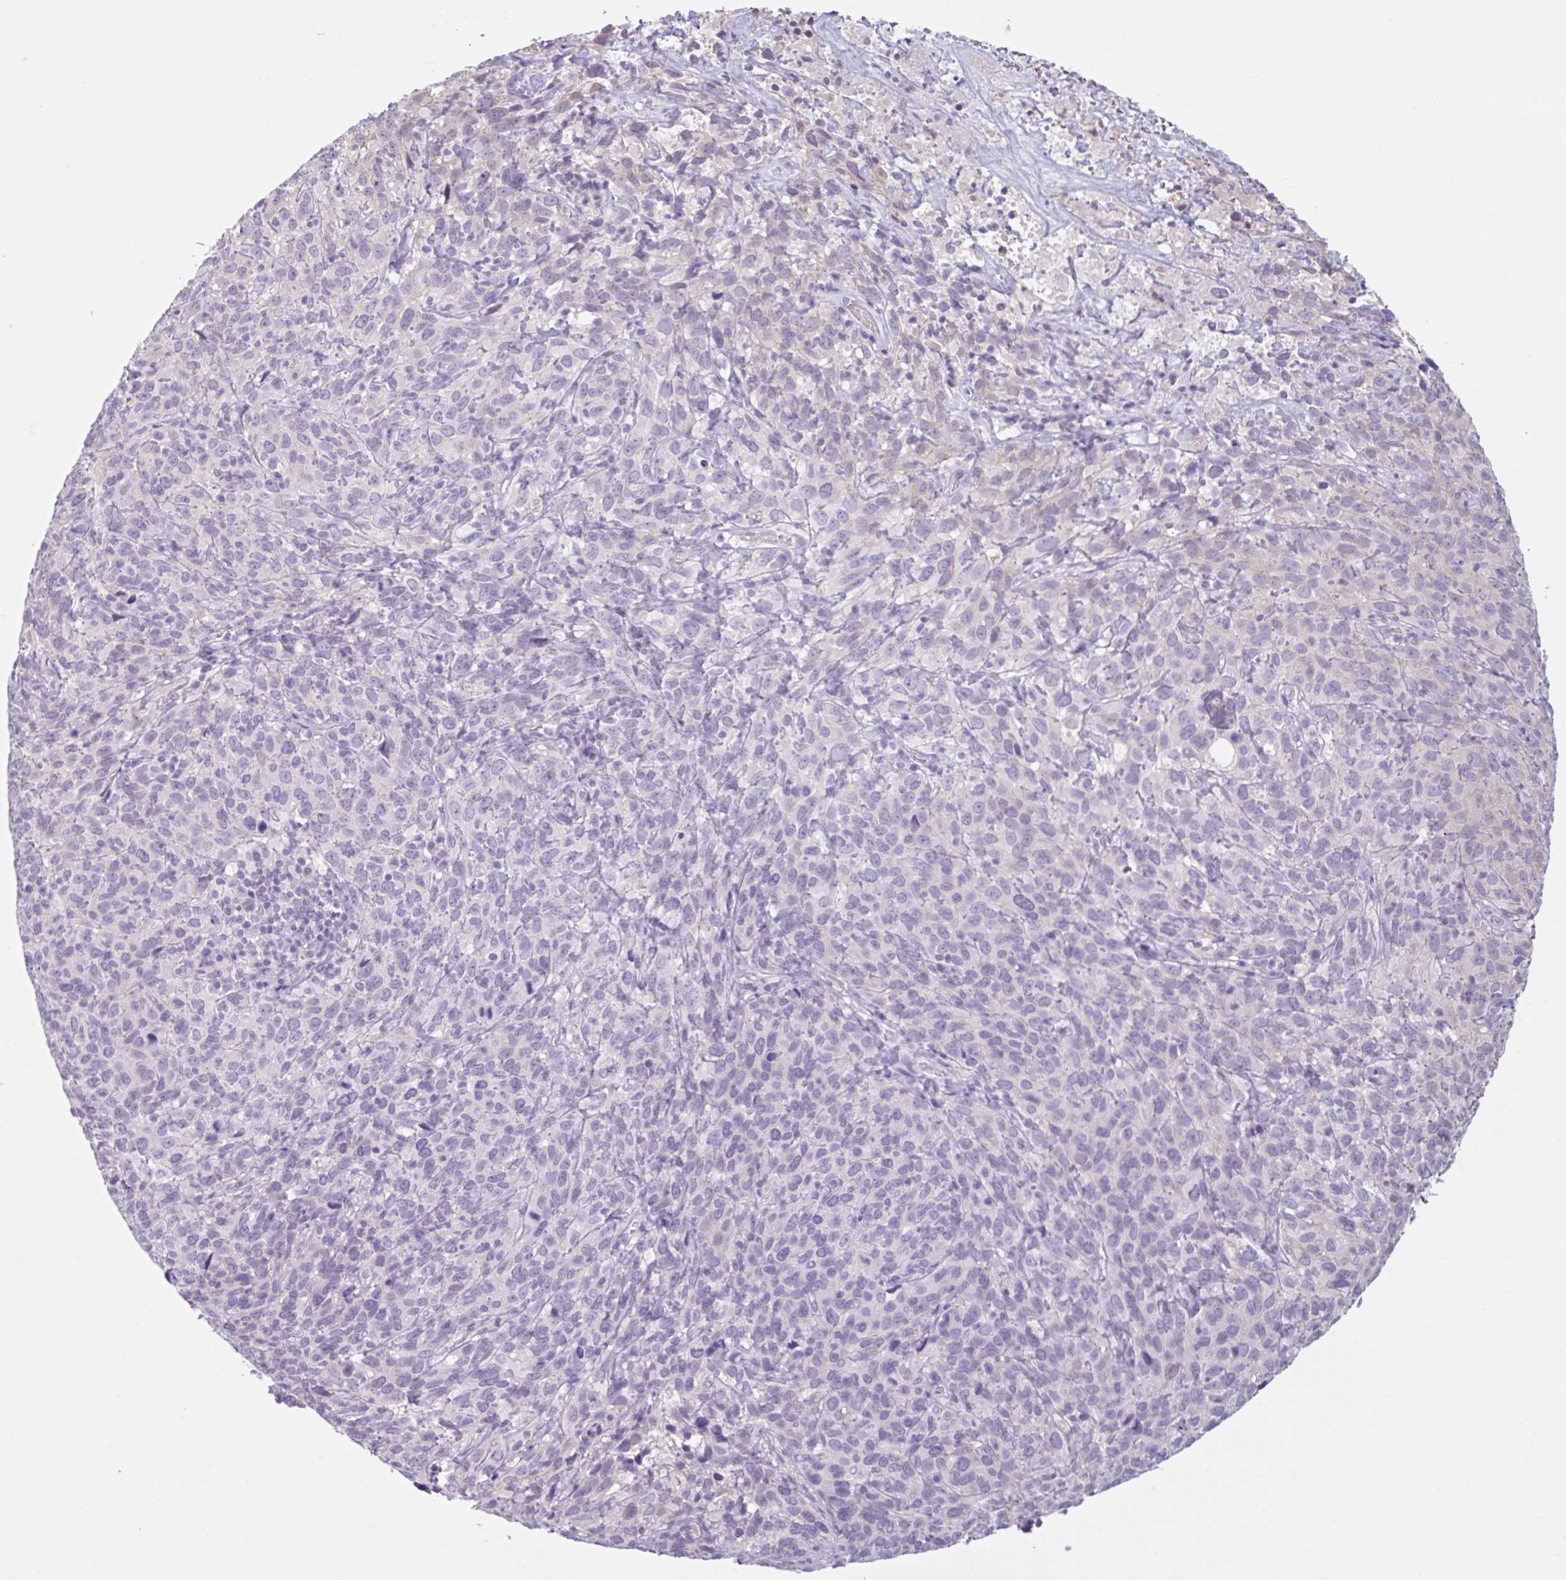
{"staining": {"intensity": "negative", "quantity": "none", "location": "none"}, "tissue": "cervical cancer", "cell_type": "Tumor cells", "image_type": "cancer", "snomed": [{"axis": "morphology", "description": "Squamous cell carcinoma, NOS"}, {"axis": "topography", "description": "Cervix"}], "caption": "The micrograph displays no significant expression in tumor cells of cervical squamous cell carcinoma. Nuclei are stained in blue.", "gene": "CDH19", "patient": {"sex": "female", "age": 51}}